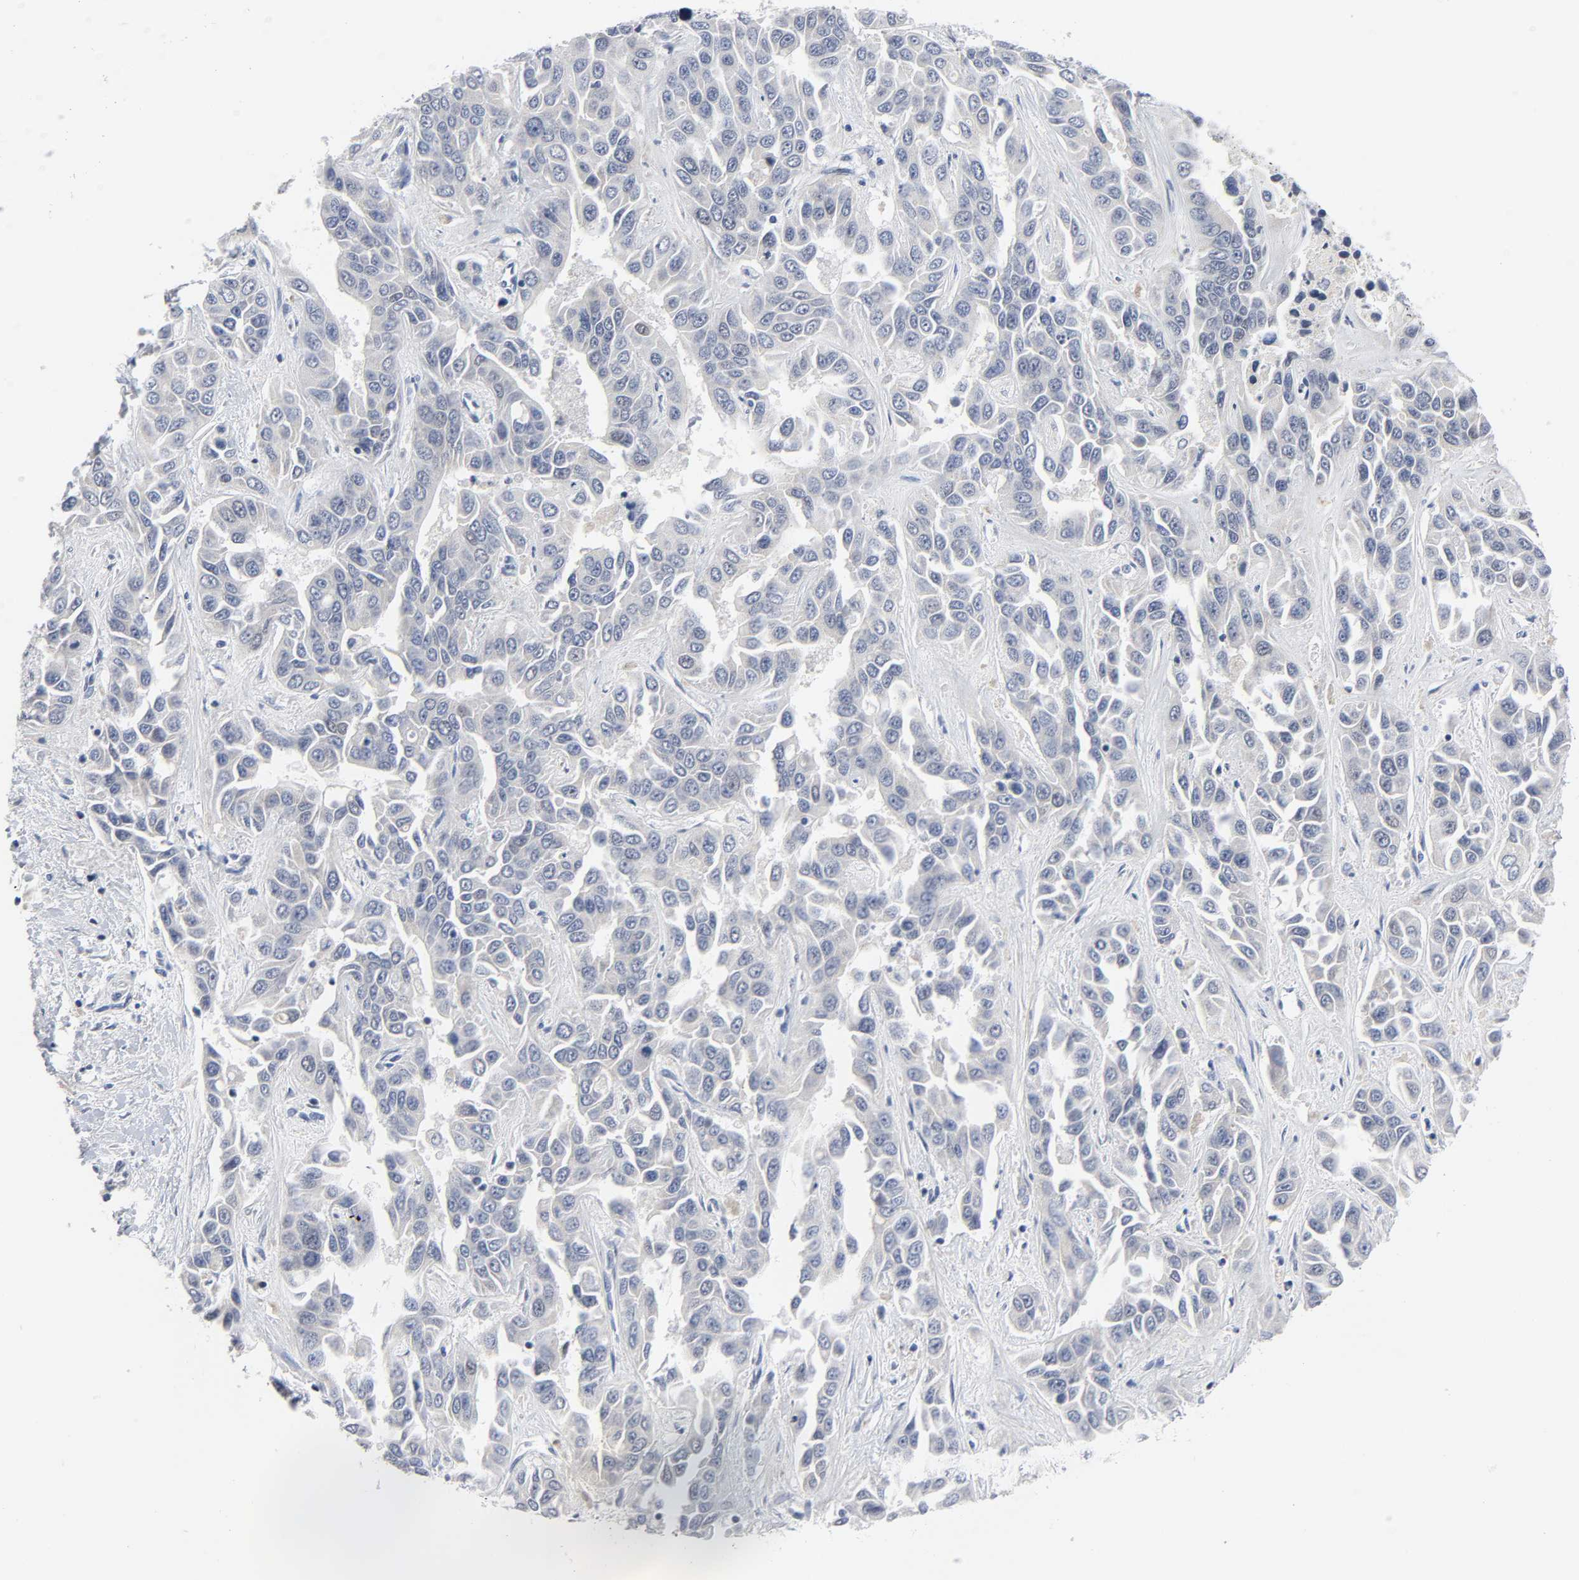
{"staining": {"intensity": "negative", "quantity": "none", "location": "none"}, "tissue": "liver cancer", "cell_type": "Tumor cells", "image_type": "cancer", "snomed": [{"axis": "morphology", "description": "Cholangiocarcinoma"}, {"axis": "topography", "description": "Liver"}], "caption": "DAB immunohistochemical staining of liver cancer (cholangiocarcinoma) demonstrates no significant staining in tumor cells.", "gene": "WEE1", "patient": {"sex": "female", "age": 52}}